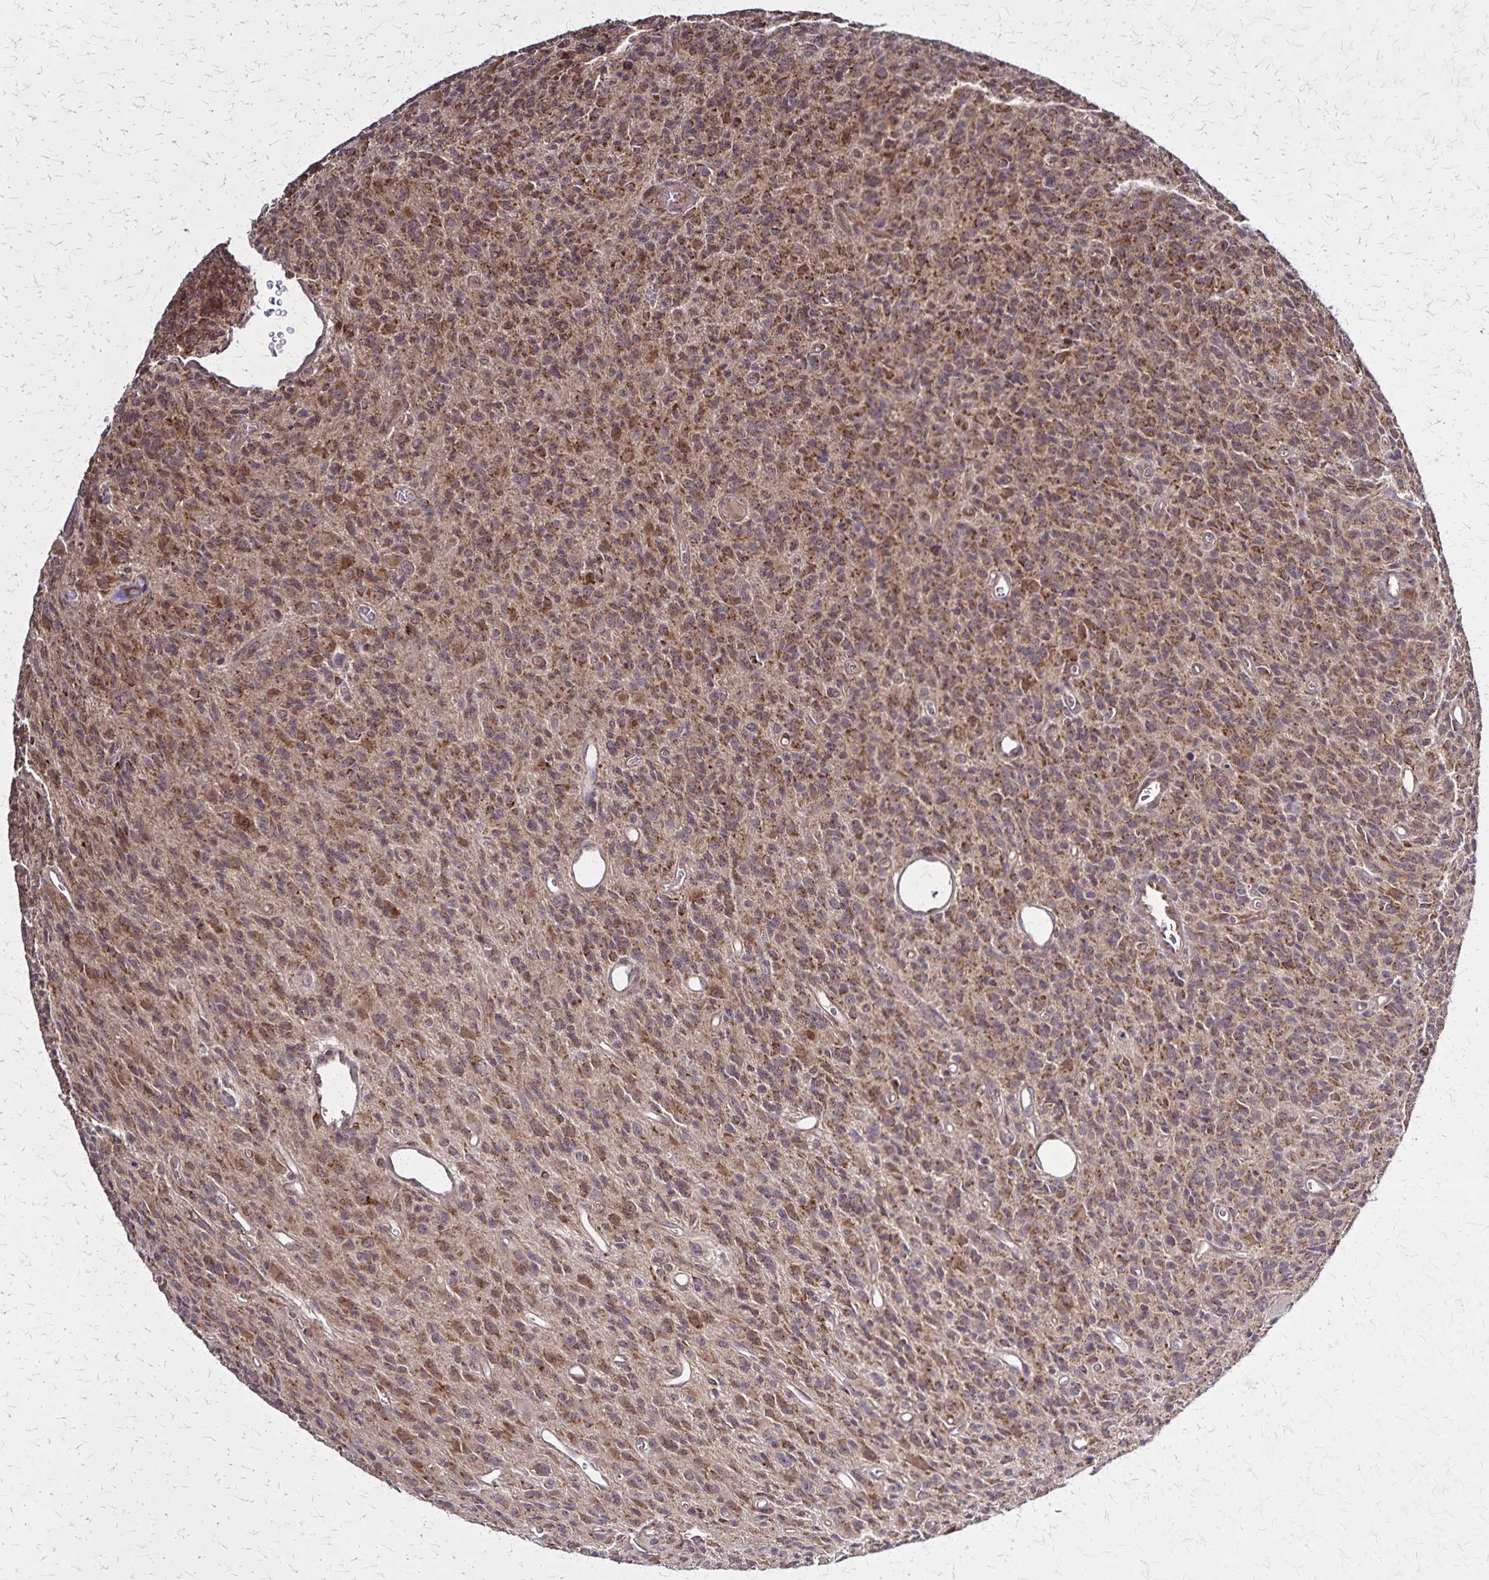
{"staining": {"intensity": "moderate", "quantity": ">75%", "location": "cytoplasmic/membranous"}, "tissue": "glioma", "cell_type": "Tumor cells", "image_type": "cancer", "snomed": [{"axis": "morphology", "description": "Glioma, malignant, High grade"}, {"axis": "topography", "description": "Brain"}], "caption": "Malignant high-grade glioma stained with a brown dye shows moderate cytoplasmic/membranous positive expression in about >75% of tumor cells.", "gene": "NFS1", "patient": {"sex": "male", "age": 76}}